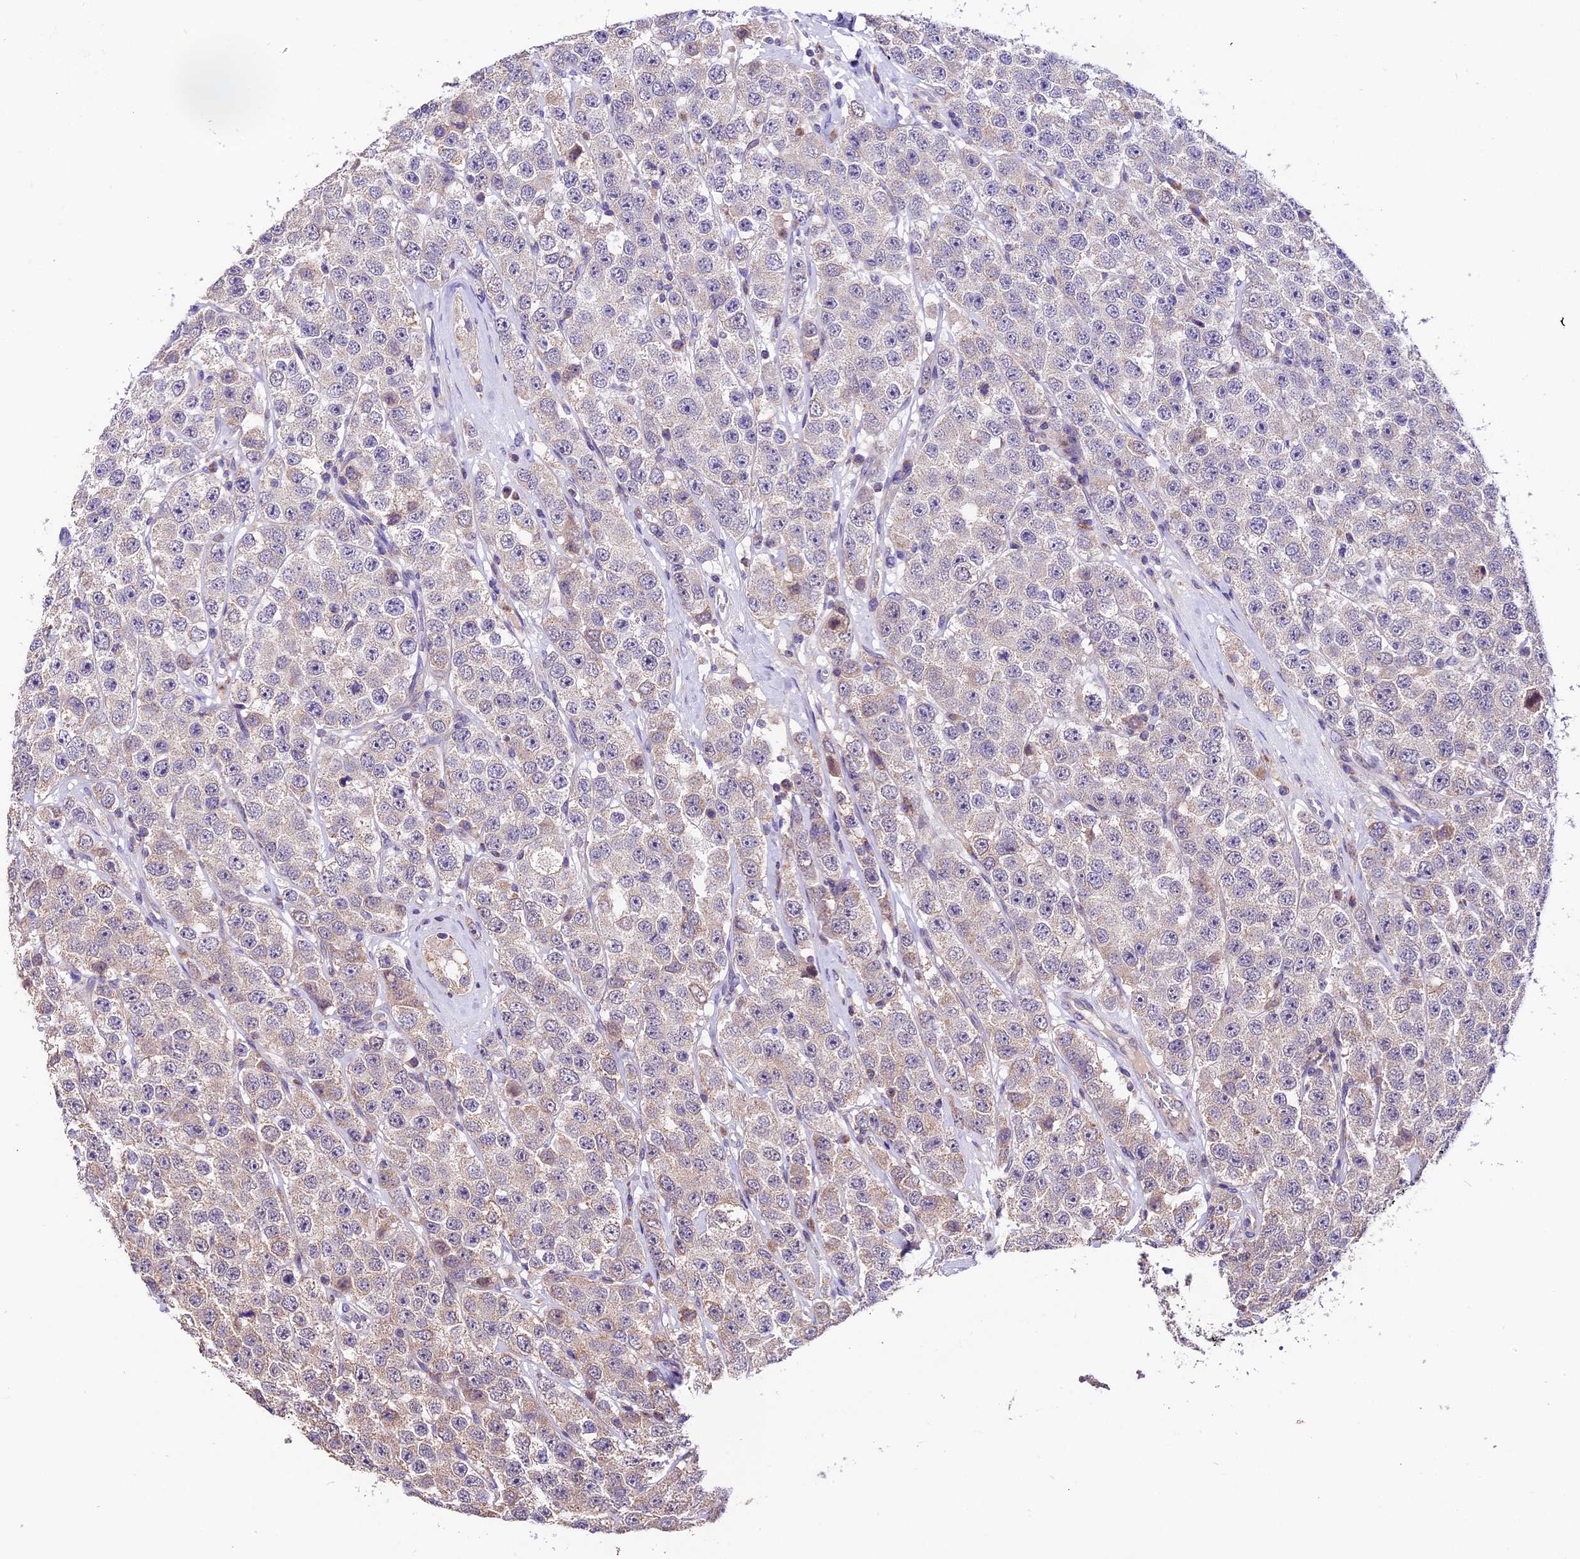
{"staining": {"intensity": "negative", "quantity": "none", "location": "none"}, "tissue": "testis cancer", "cell_type": "Tumor cells", "image_type": "cancer", "snomed": [{"axis": "morphology", "description": "Seminoma, NOS"}, {"axis": "topography", "description": "Testis"}], "caption": "Tumor cells are negative for brown protein staining in seminoma (testis).", "gene": "DDX28", "patient": {"sex": "male", "age": 28}}